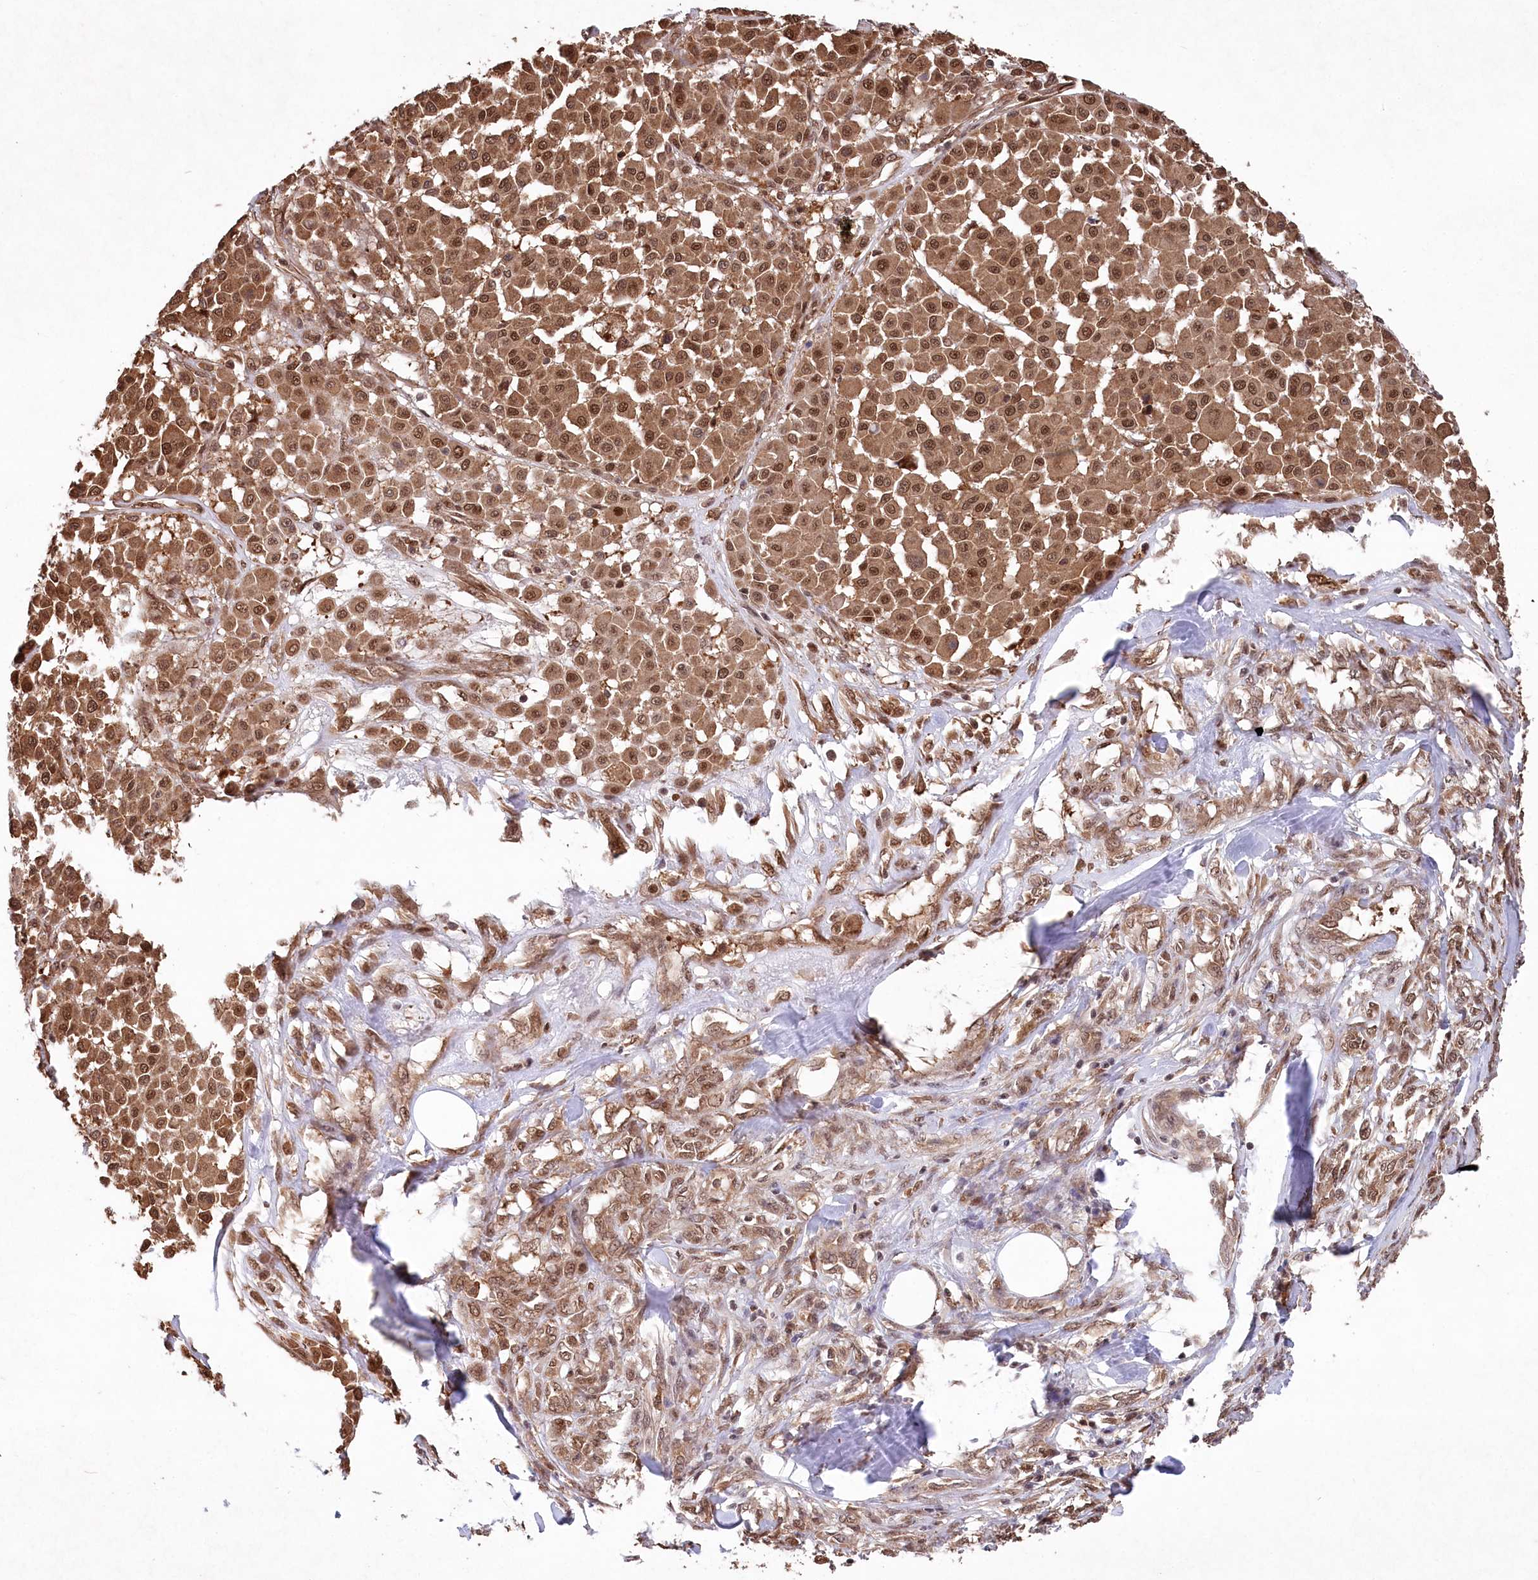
{"staining": {"intensity": "strong", "quantity": ">75%", "location": "cytoplasmic/membranous,nuclear"}, "tissue": "melanoma", "cell_type": "Tumor cells", "image_type": "cancer", "snomed": [{"axis": "morphology", "description": "Malignant melanoma, Metastatic site"}, {"axis": "topography", "description": "Soft tissue"}], "caption": "Malignant melanoma (metastatic site) stained with a brown dye exhibits strong cytoplasmic/membranous and nuclear positive expression in approximately >75% of tumor cells.", "gene": "PSMA1", "patient": {"sex": "male", "age": 41}}